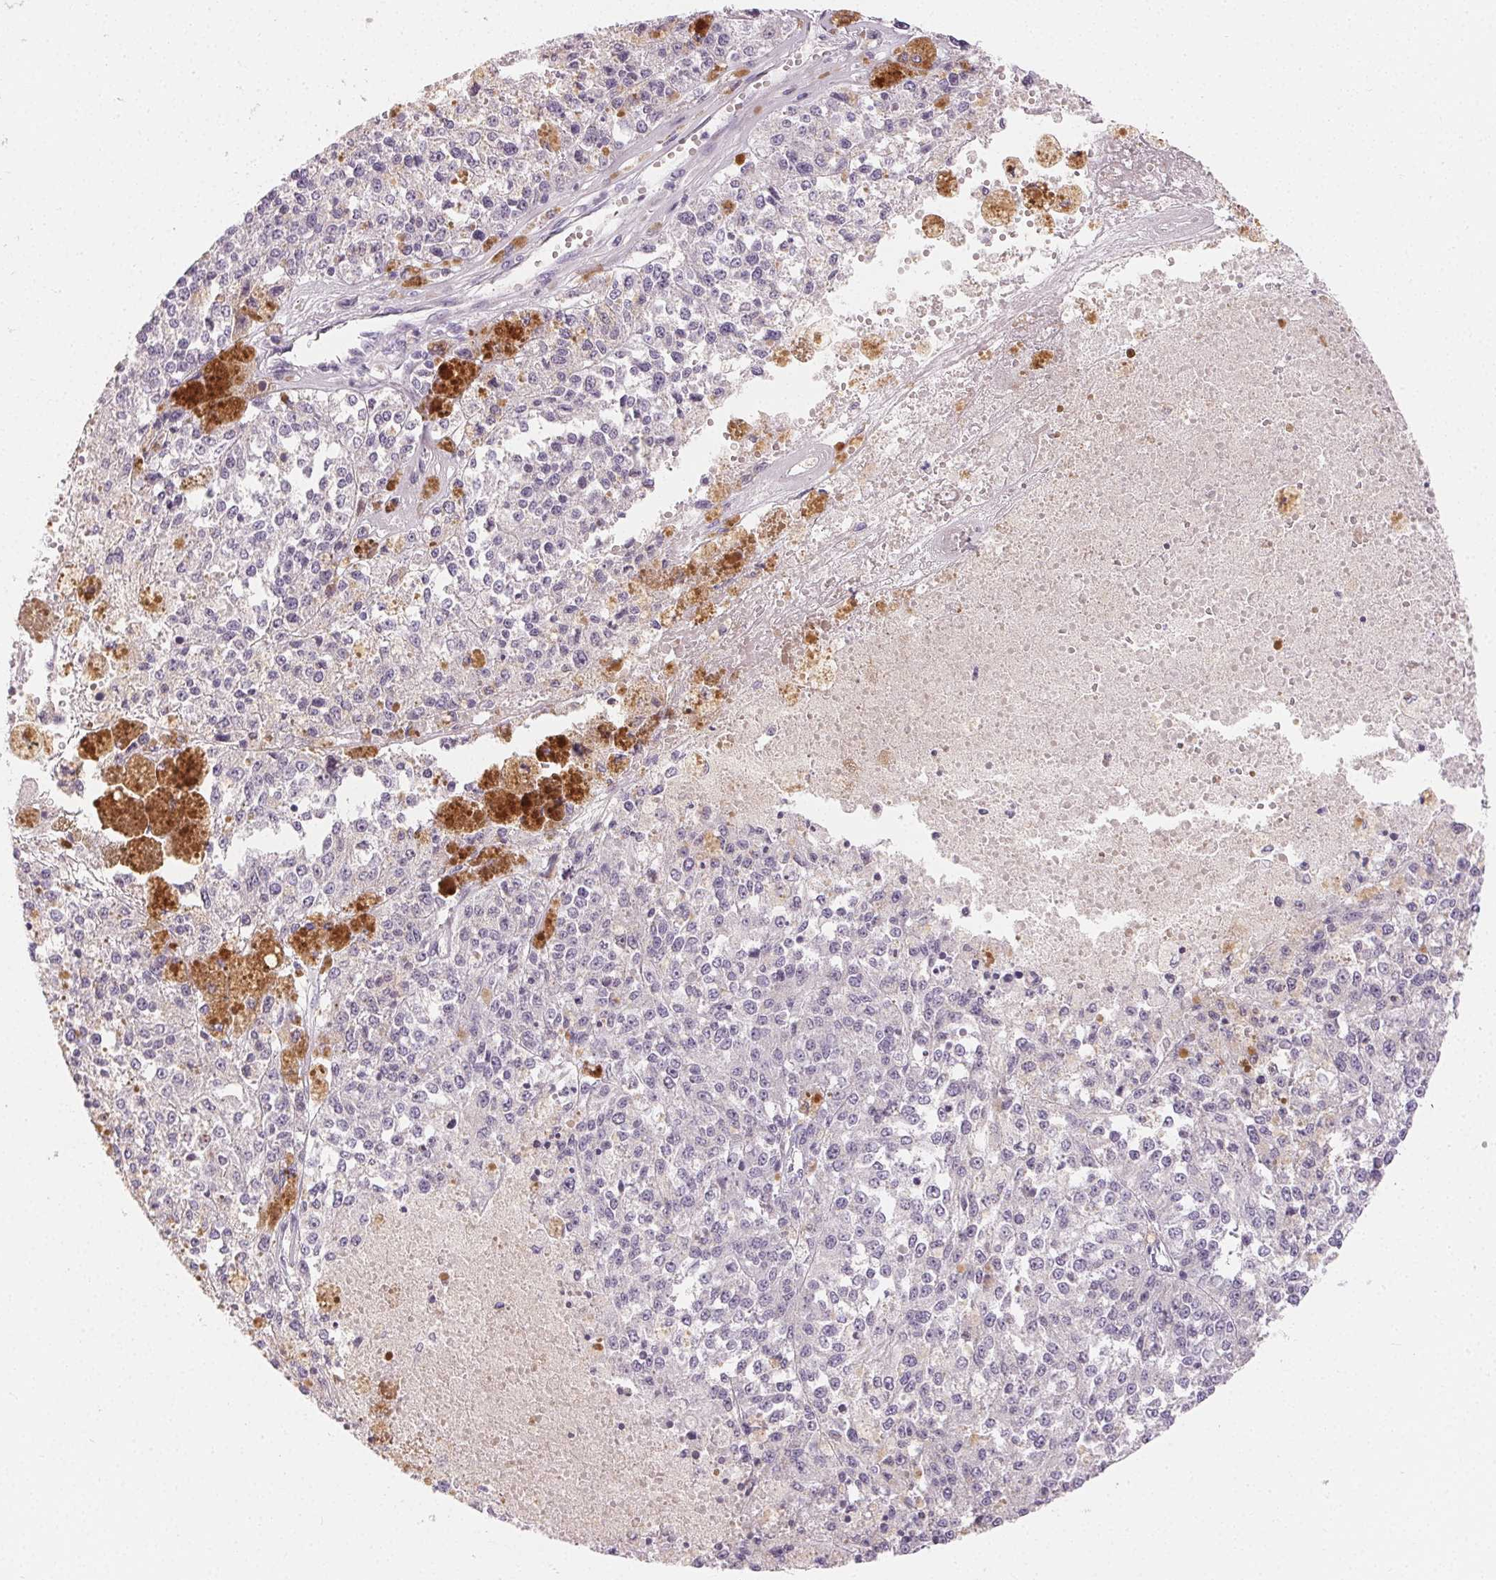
{"staining": {"intensity": "negative", "quantity": "none", "location": "none"}, "tissue": "melanoma", "cell_type": "Tumor cells", "image_type": "cancer", "snomed": [{"axis": "morphology", "description": "Malignant melanoma, Metastatic site"}, {"axis": "topography", "description": "Lymph node"}], "caption": "Immunohistochemistry (IHC) photomicrograph of human melanoma stained for a protein (brown), which exhibits no expression in tumor cells.", "gene": "SFTPD", "patient": {"sex": "female", "age": 64}}